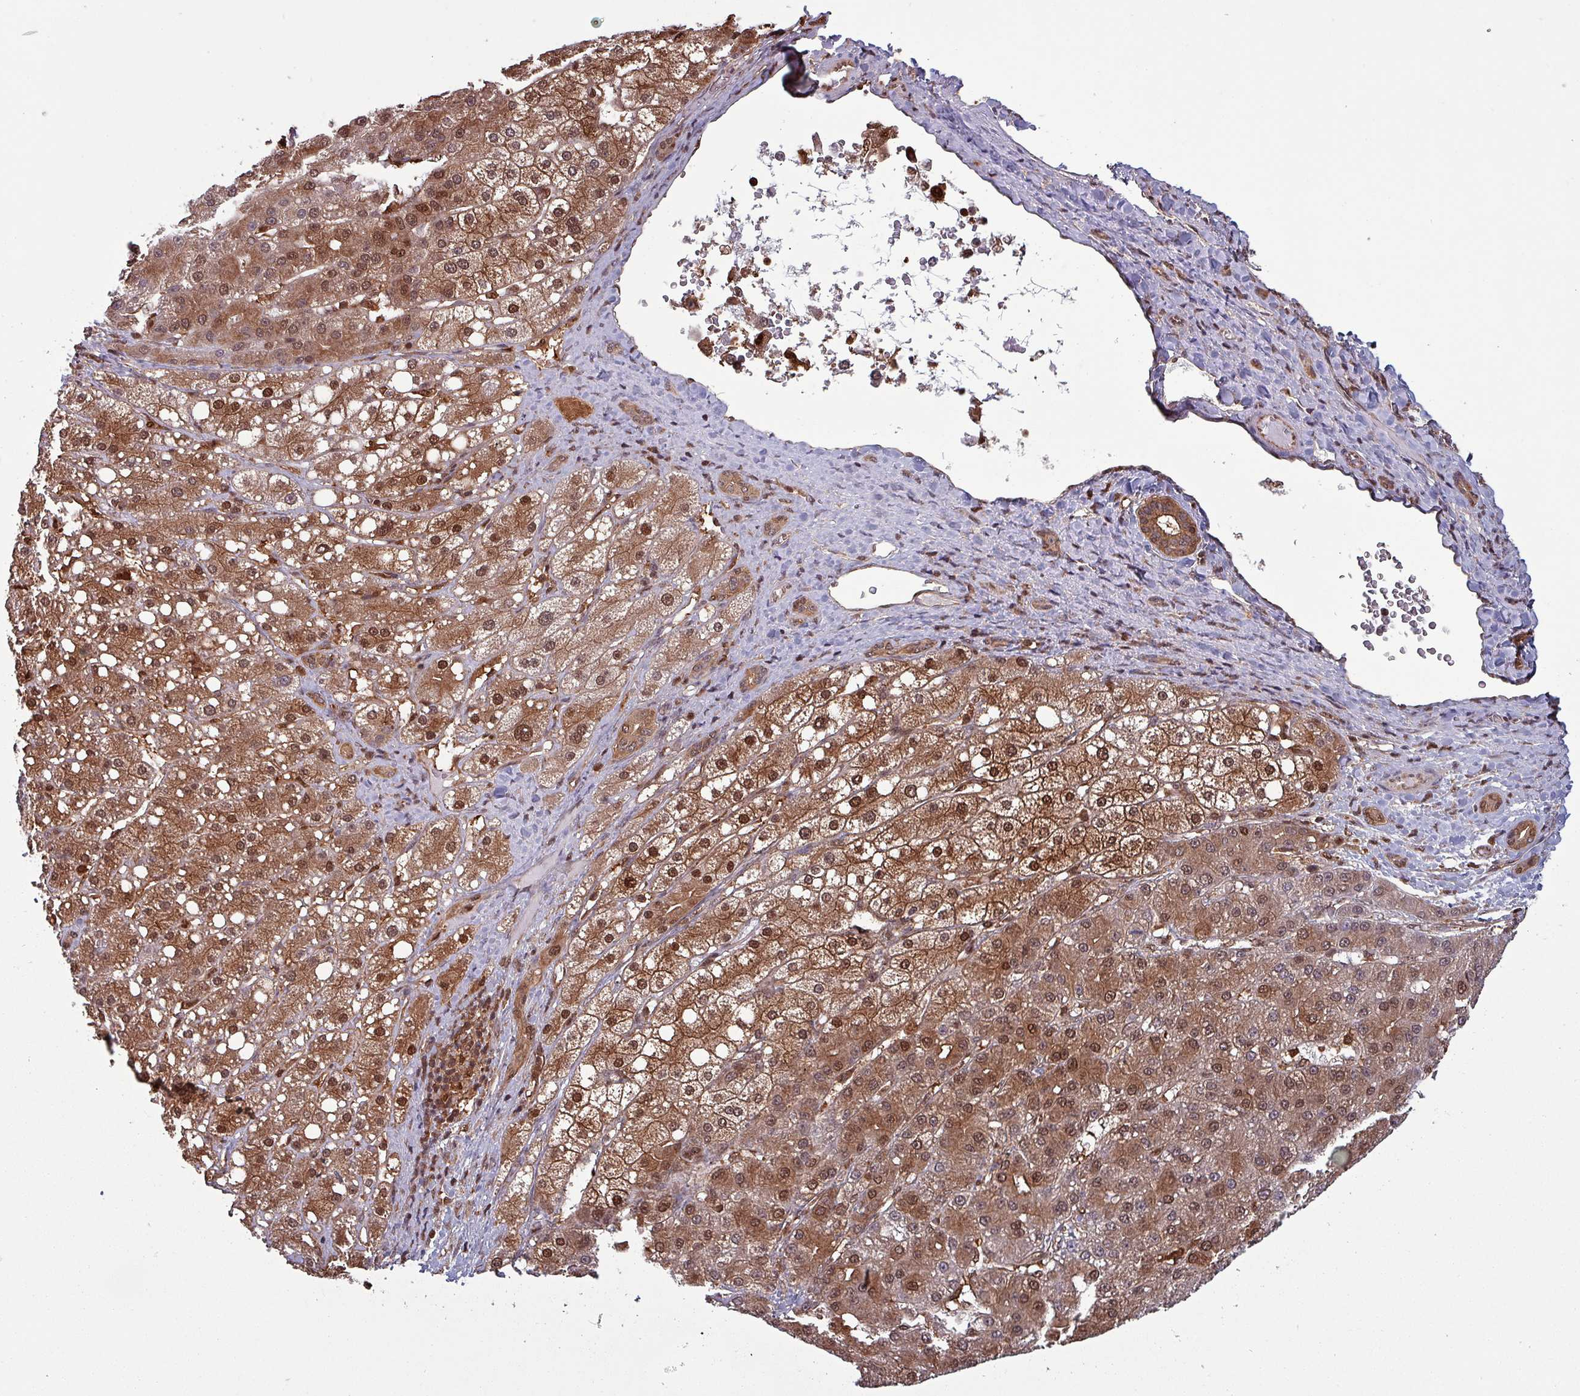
{"staining": {"intensity": "moderate", "quantity": ">75%", "location": "cytoplasmic/membranous,nuclear"}, "tissue": "liver cancer", "cell_type": "Tumor cells", "image_type": "cancer", "snomed": [{"axis": "morphology", "description": "Carcinoma, Hepatocellular, NOS"}, {"axis": "topography", "description": "Liver"}], "caption": "Moderate cytoplasmic/membranous and nuclear protein expression is seen in approximately >75% of tumor cells in liver cancer (hepatocellular carcinoma).", "gene": "PSMB8", "patient": {"sex": "male", "age": 67}}